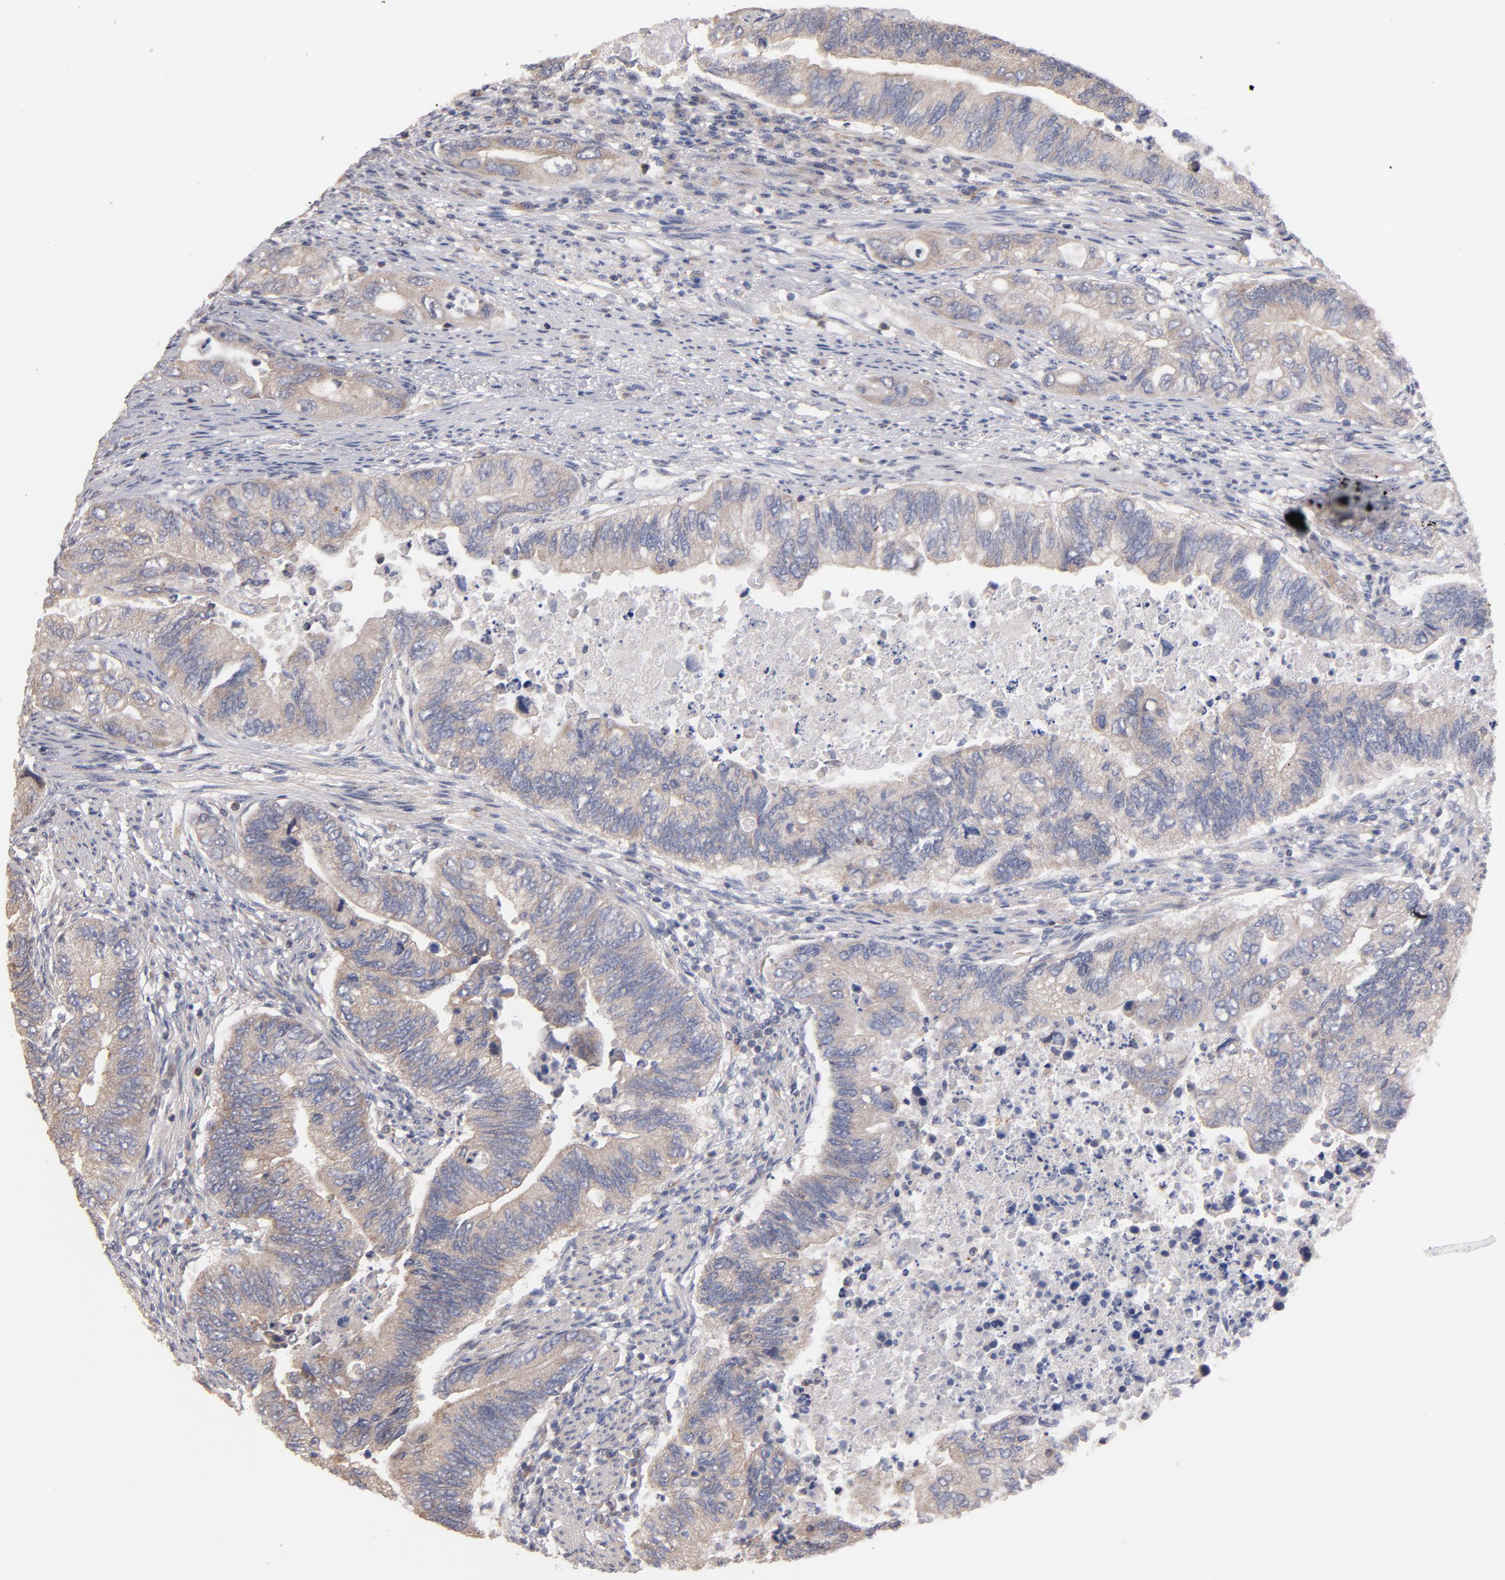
{"staining": {"intensity": "weak", "quantity": "25%-75%", "location": "cytoplasmic/membranous"}, "tissue": "colorectal cancer", "cell_type": "Tumor cells", "image_type": "cancer", "snomed": [{"axis": "morphology", "description": "Adenocarcinoma, NOS"}, {"axis": "topography", "description": "Colon"}], "caption": "This histopathology image reveals IHC staining of colorectal adenocarcinoma, with low weak cytoplasmic/membranous staining in about 25%-75% of tumor cells.", "gene": "DACT1", "patient": {"sex": "female", "age": 11}}